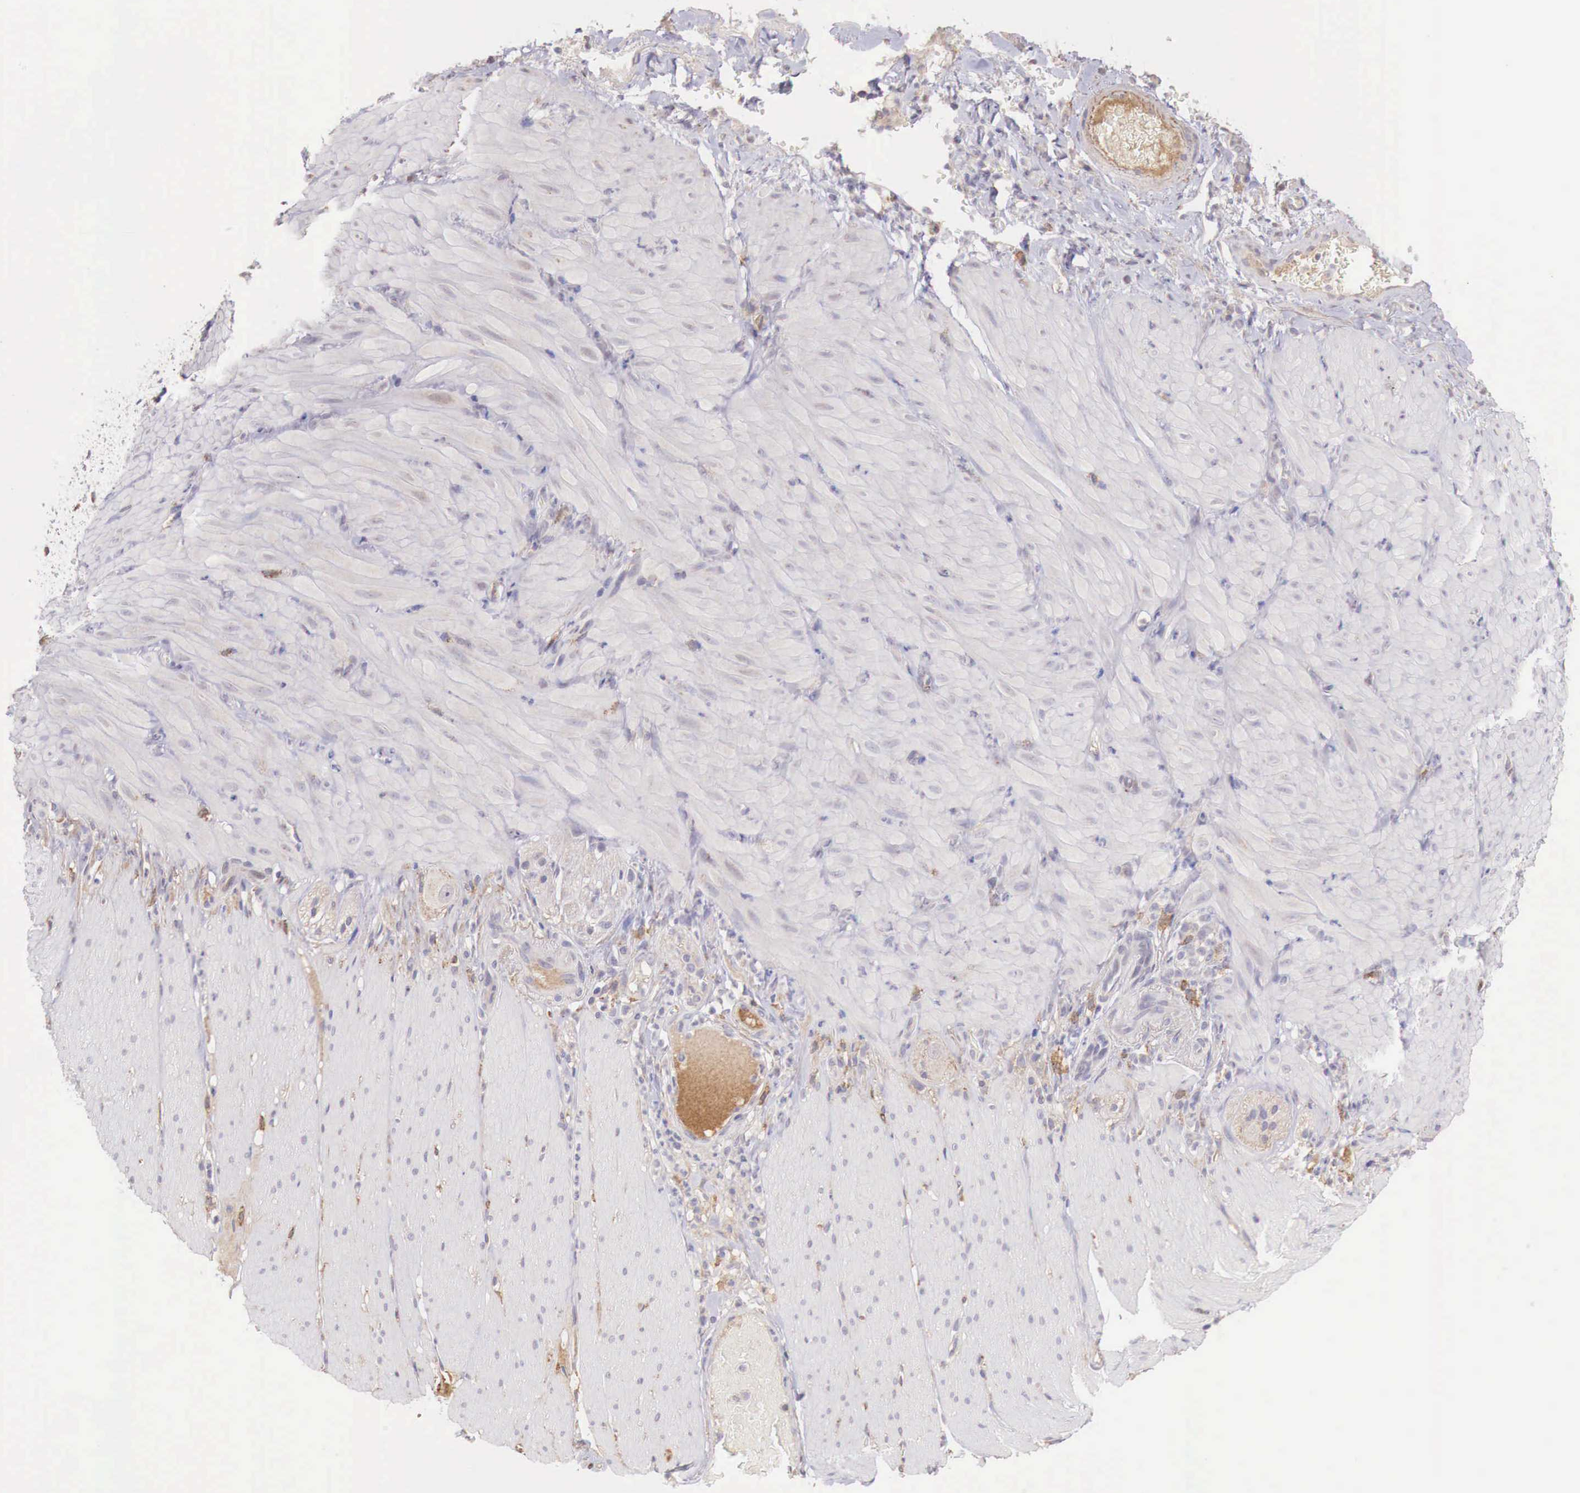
{"staining": {"intensity": "negative", "quantity": "none", "location": "none"}, "tissue": "smooth muscle", "cell_type": "Smooth muscle cells", "image_type": "normal", "snomed": [{"axis": "morphology", "description": "Normal tissue, NOS"}, {"axis": "topography", "description": "Duodenum"}], "caption": "Benign smooth muscle was stained to show a protein in brown. There is no significant expression in smooth muscle cells. (DAB IHC, high magnification).", "gene": "CHRDL1", "patient": {"sex": "male", "age": 63}}